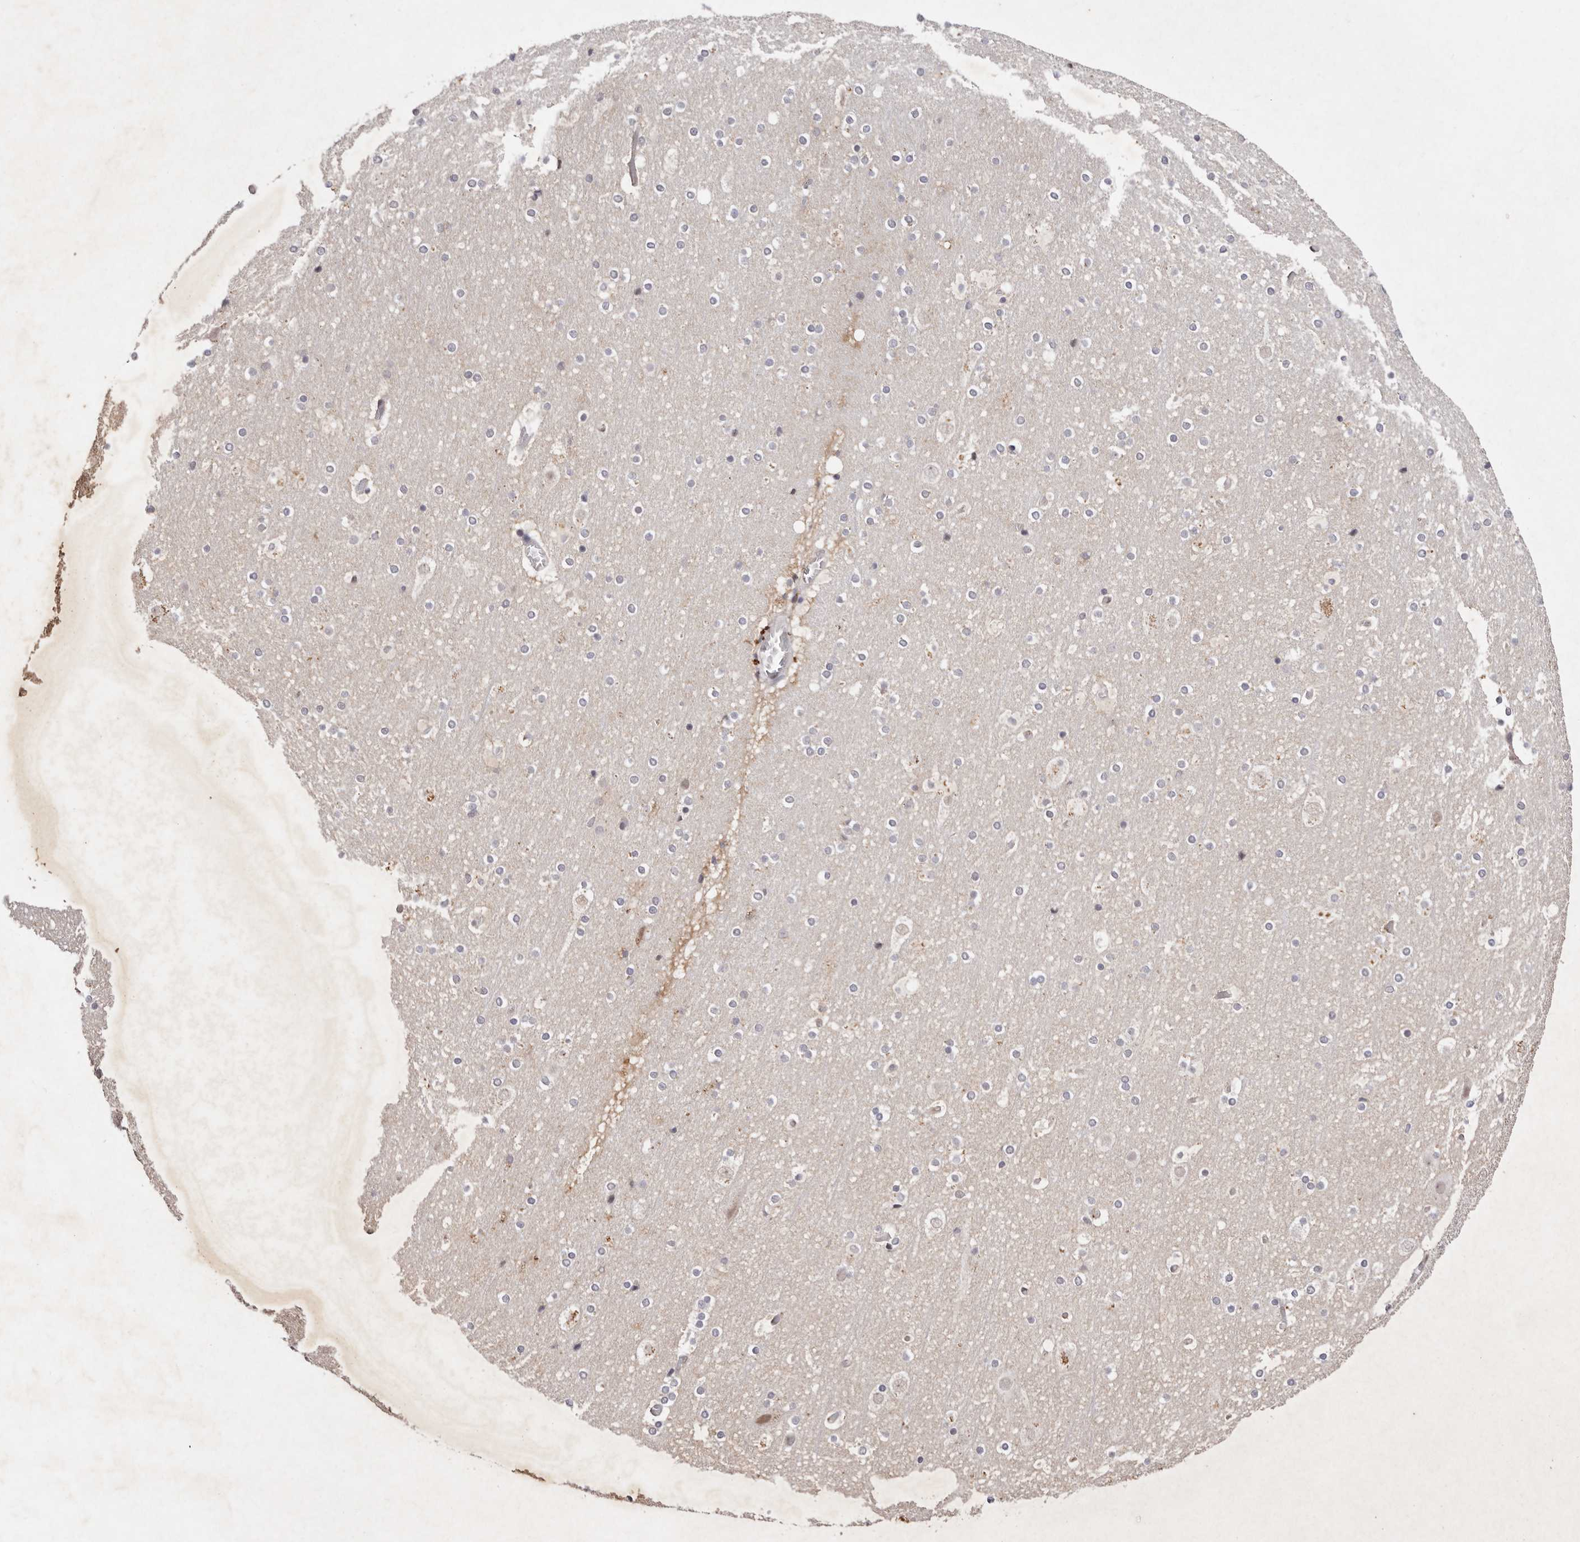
{"staining": {"intensity": "negative", "quantity": "none", "location": "none"}, "tissue": "cerebral cortex", "cell_type": "Endothelial cells", "image_type": "normal", "snomed": [{"axis": "morphology", "description": "Normal tissue, NOS"}, {"axis": "topography", "description": "Cerebral cortex"}], "caption": "A high-resolution histopathology image shows IHC staining of unremarkable cerebral cortex, which shows no significant positivity in endothelial cells.", "gene": "KLF7", "patient": {"sex": "male", "age": 57}}